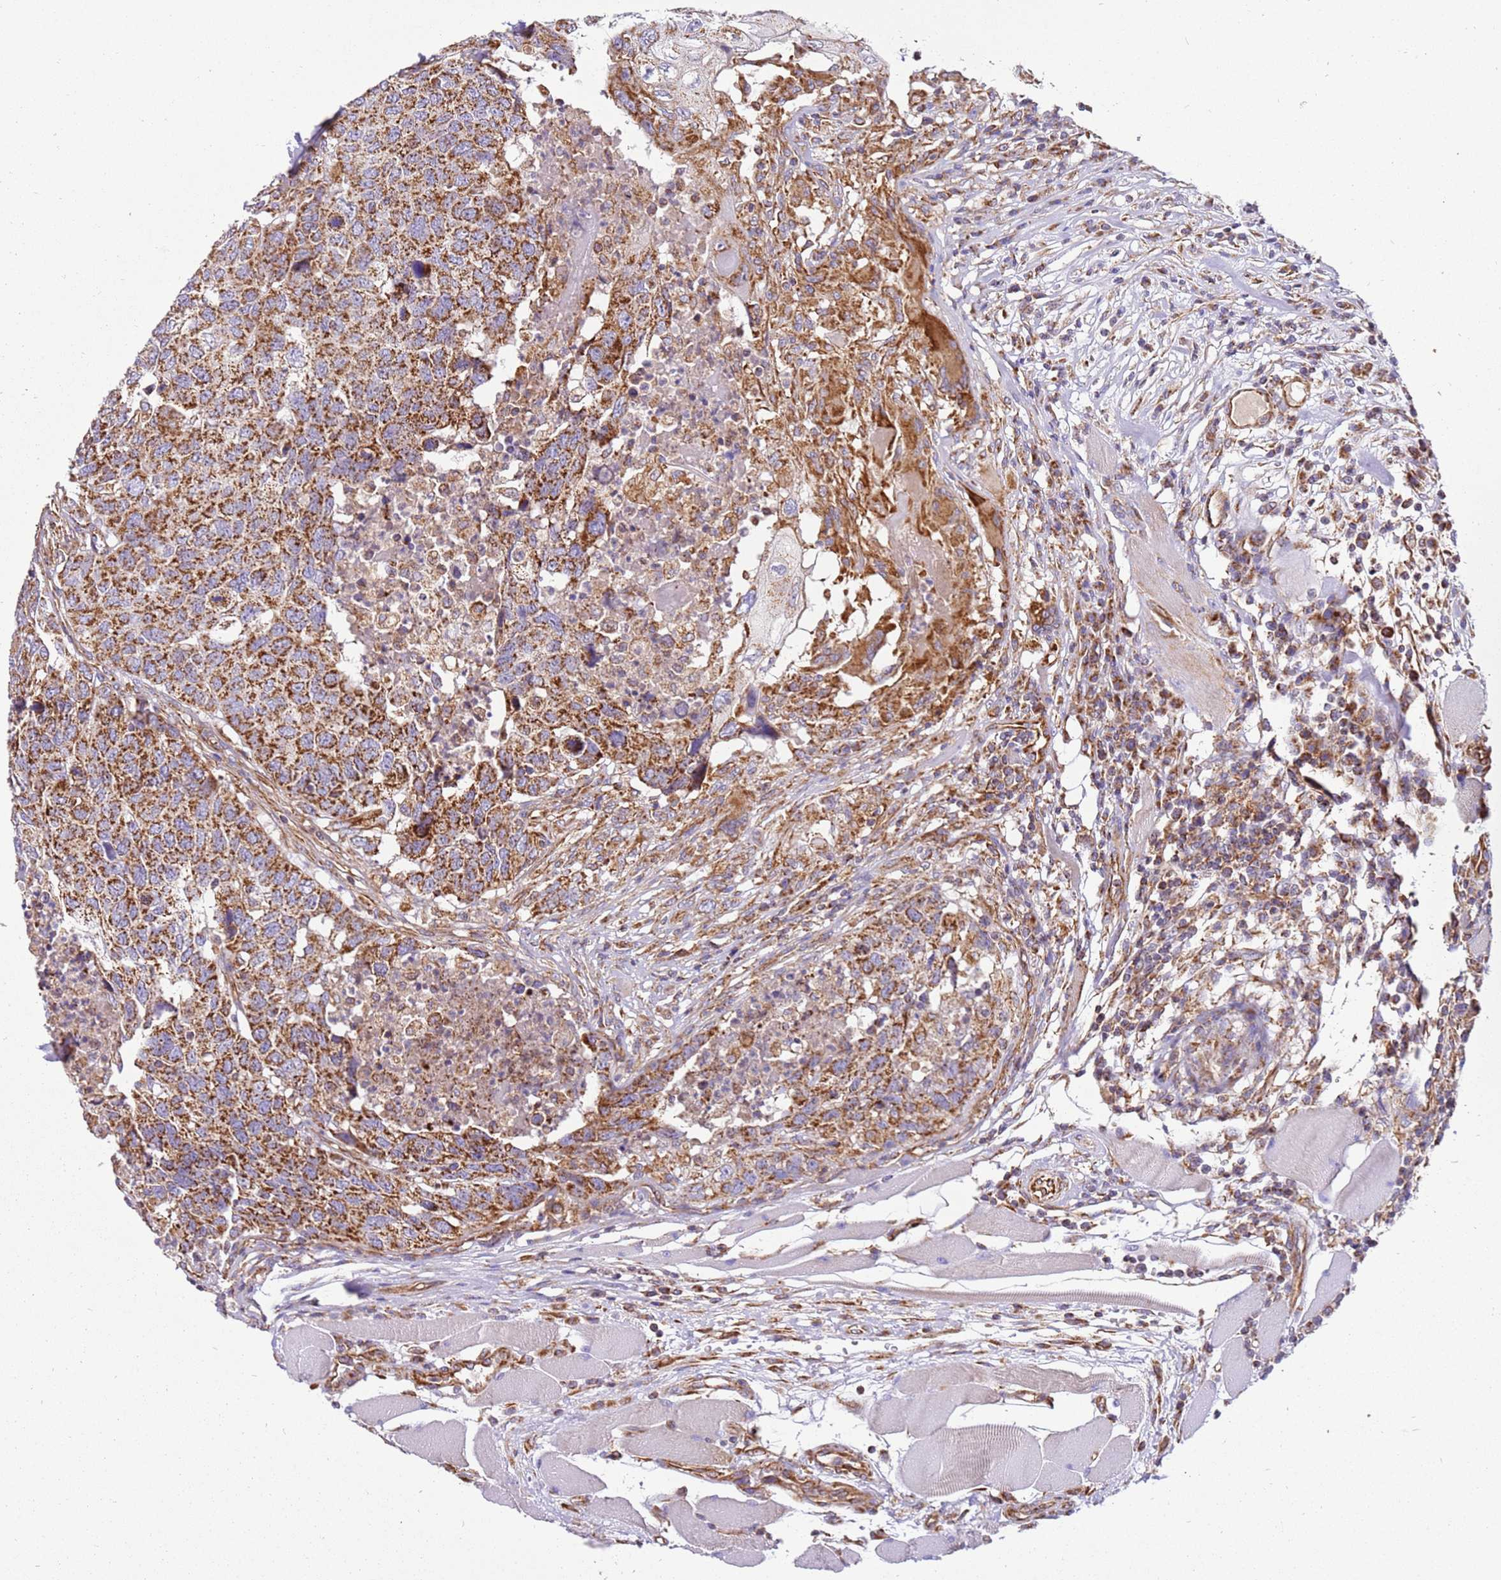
{"staining": {"intensity": "moderate", "quantity": ">75%", "location": "cytoplasmic/membranous"}, "tissue": "head and neck cancer", "cell_type": "Tumor cells", "image_type": "cancer", "snomed": [{"axis": "morphology", "description": "Squamous cell carcinoma, NOS"}, {"axis": "topography", "description": "Head-Neck"}], "caption": "Tumor cells exhibit moderate cytoplasmic/membranous positivity in approximately >75% of cells in squamous cell carcinoma (head and neck). (DAB = brown stain, brightfield microscopy at high magnification).", "gene": "MRPL20", "patient": {"sex": "male", "age": 66}}